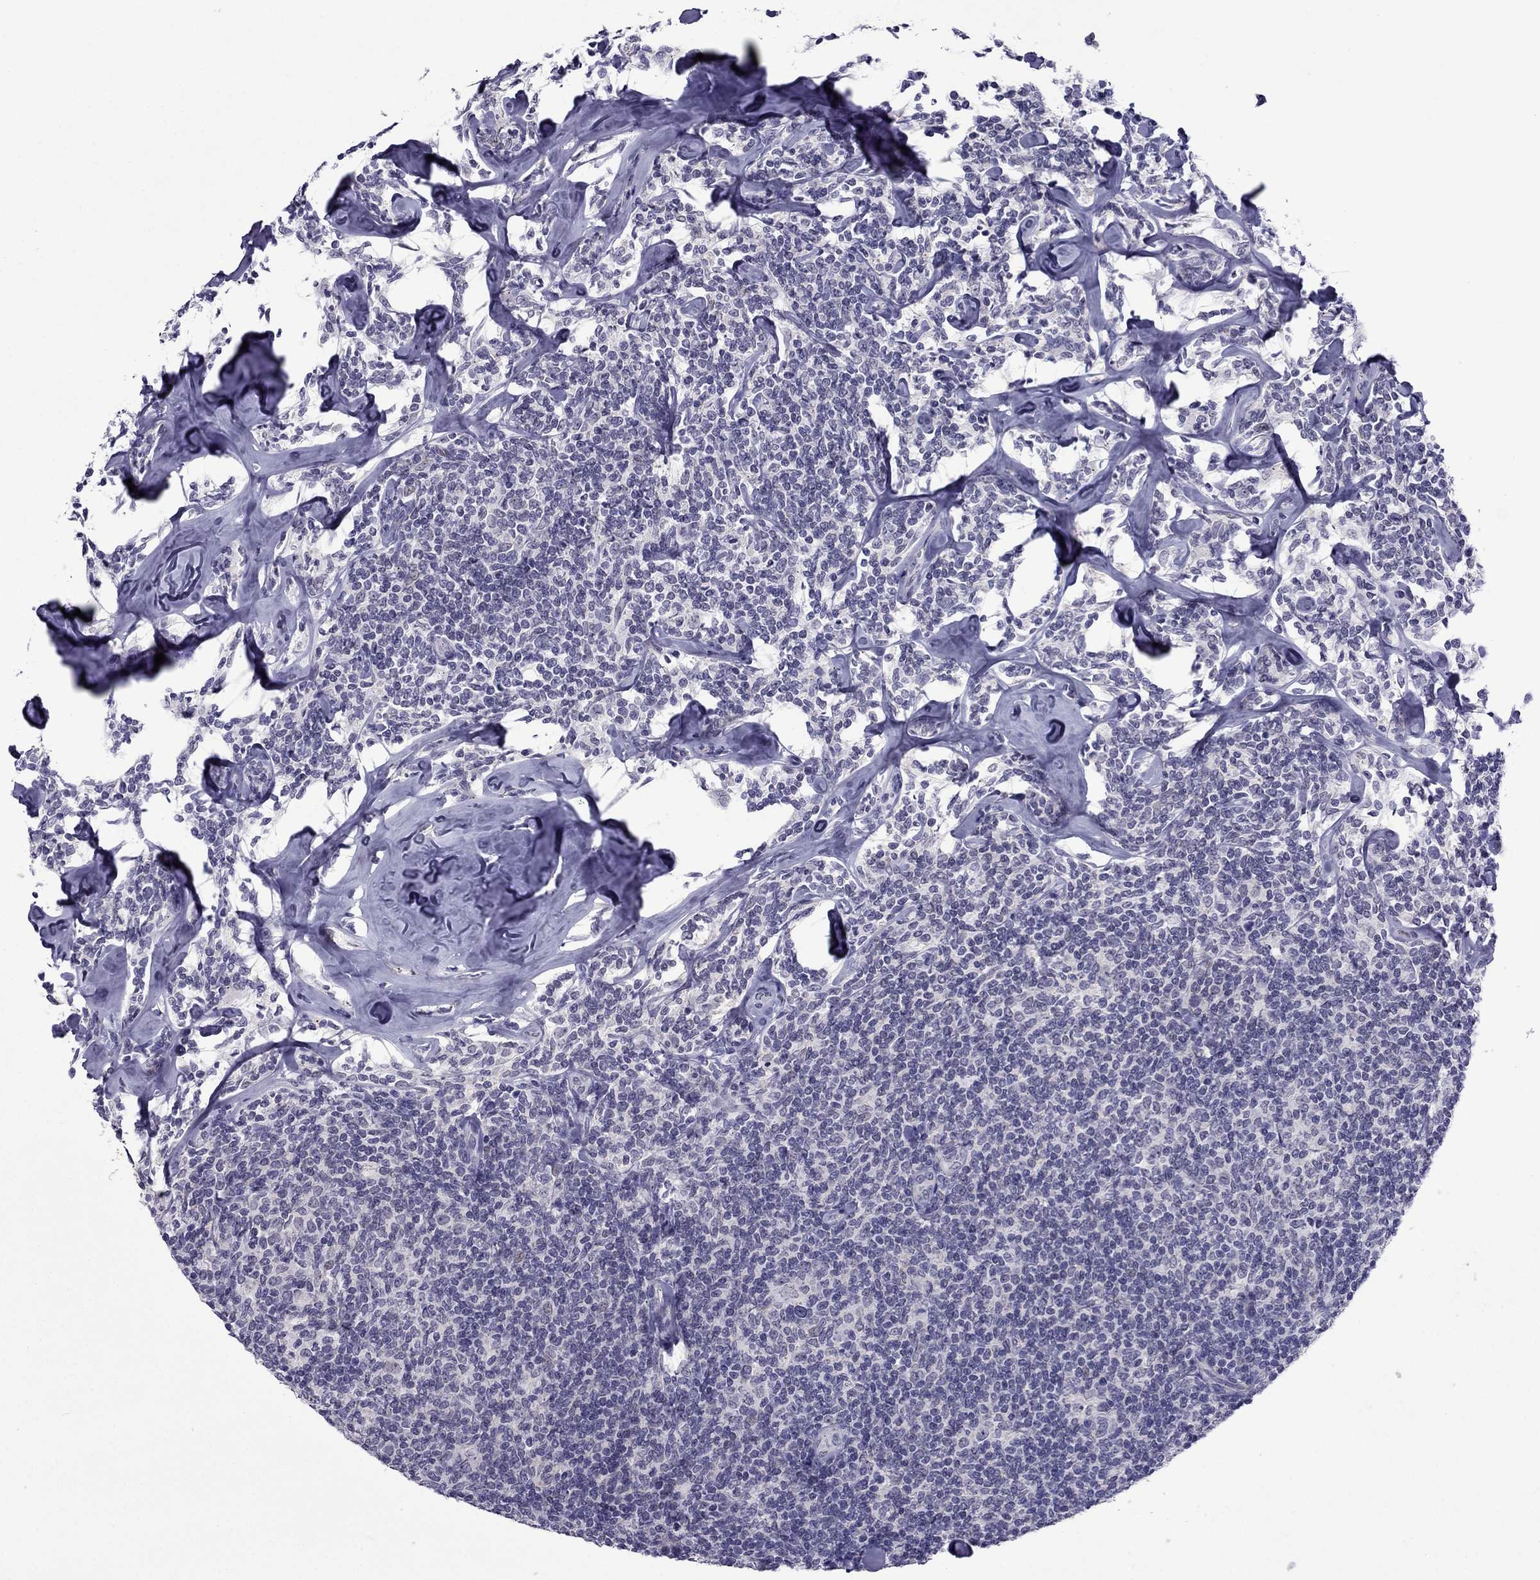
{"staining": {"intensity": "negative", "quantity": "none", "location": "none"}, "tissue": "lymphoma", "cell_type": "Tumor cells", "image_type": "cancer", "snomed": [{"axis": "morphology", "description": "Malignant lymphoma, non-Hodgkin's type, Low grade"}, {"axis": "topography", "description": "Lymph node"}], "caption": "Immunohistochemical staining of lymphoma shows no significant staining in tumor cells.", "gene": "MYBPH", "patient": {"sex": "female", "age": 56}}